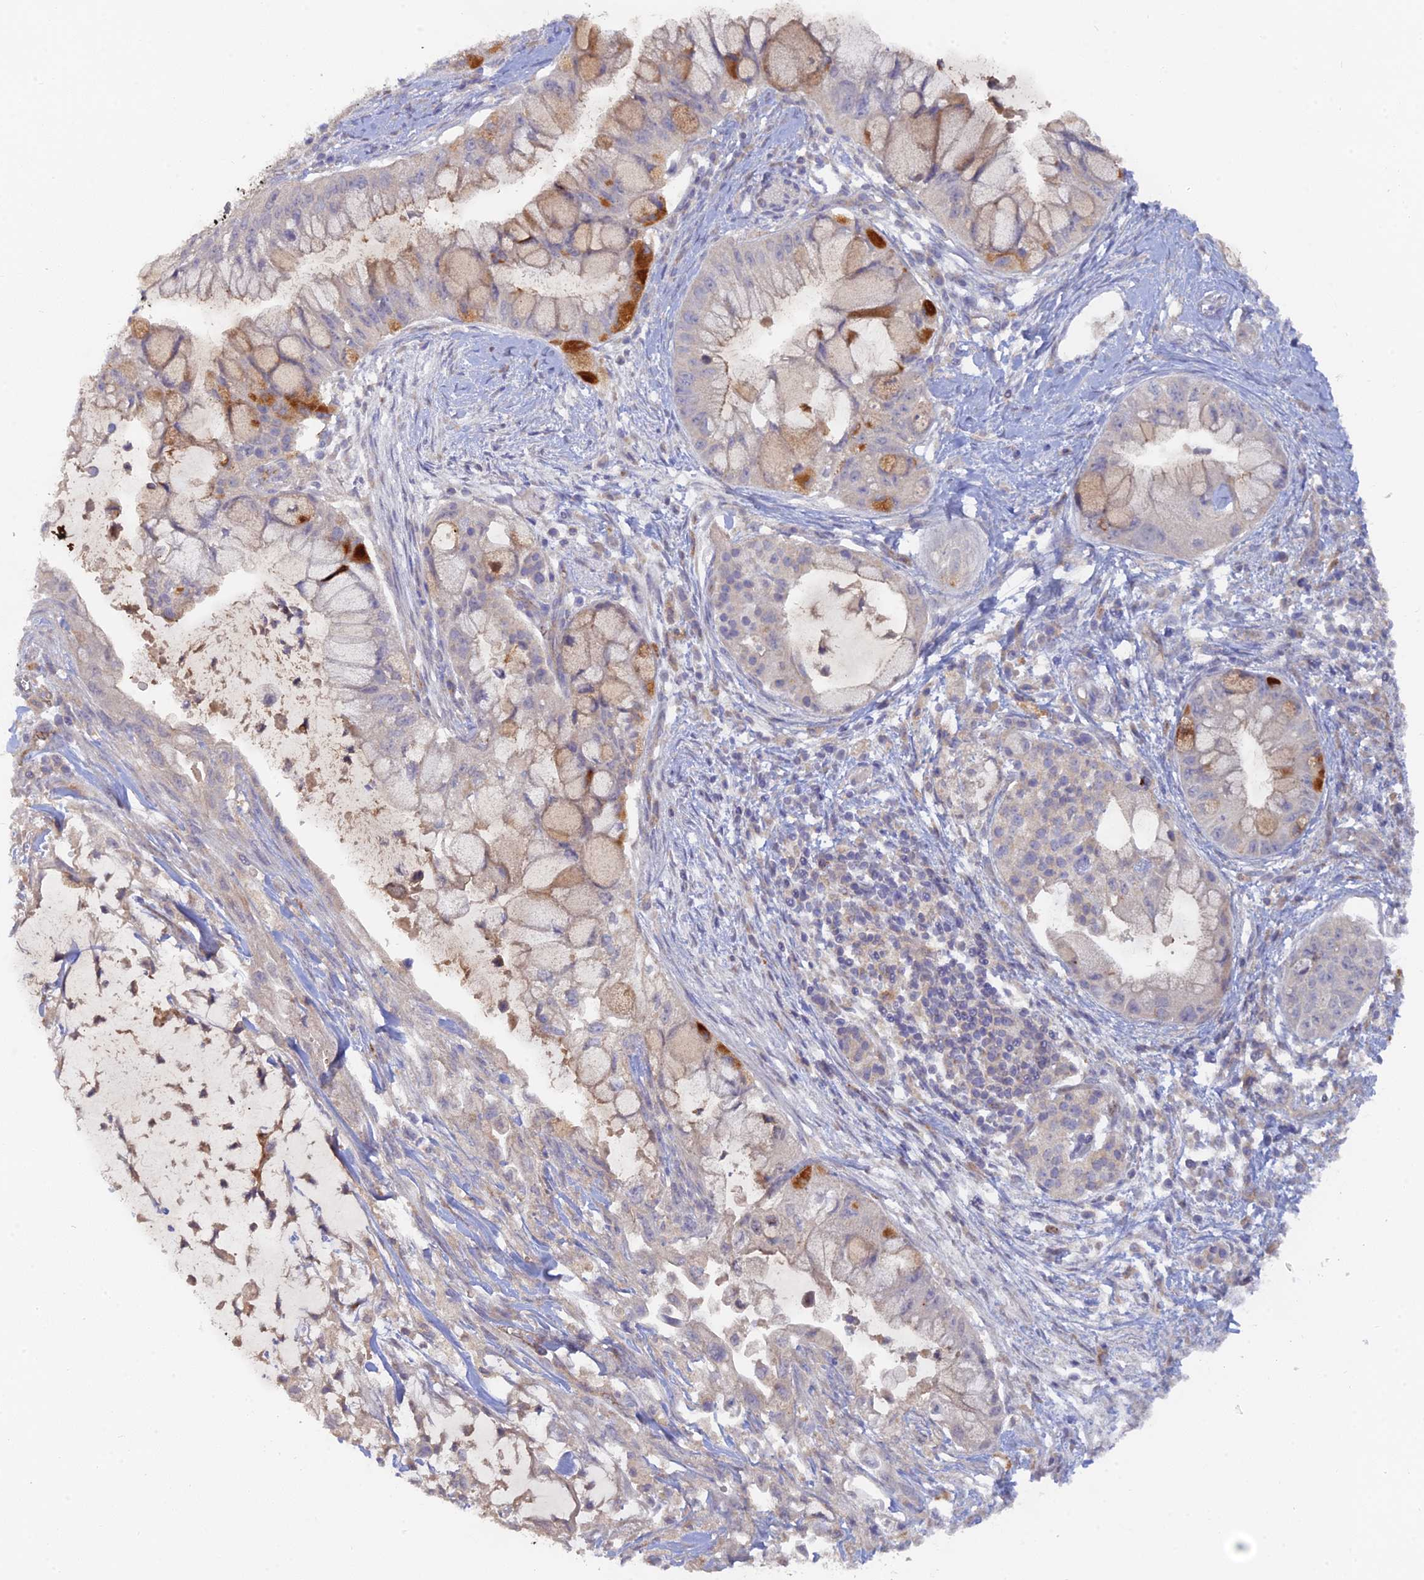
{"staining": {"intensity": "negative", "quantity": "none", "location": "none"}, "tissue": "pancreatic cancer", "cell_type": "Tumor cells", "image_type": "cancer", "snomed": [{"axis": "morphology", "description": "Adenocarcinoma, NOS"}, {"axis": "topography", "description": "Pancreas"}], "caption": "This micrograph is of pancreatic cancer stained with immunohistochemistry (IHC) to label a protein in brown with the nuclei are counter-stained blue. There is no staining in tumor cells. (IHC, brightfield microscopy, high magnification).", "gene": "ARRDC1", "patient": {"sex": "male", "age": 48}}